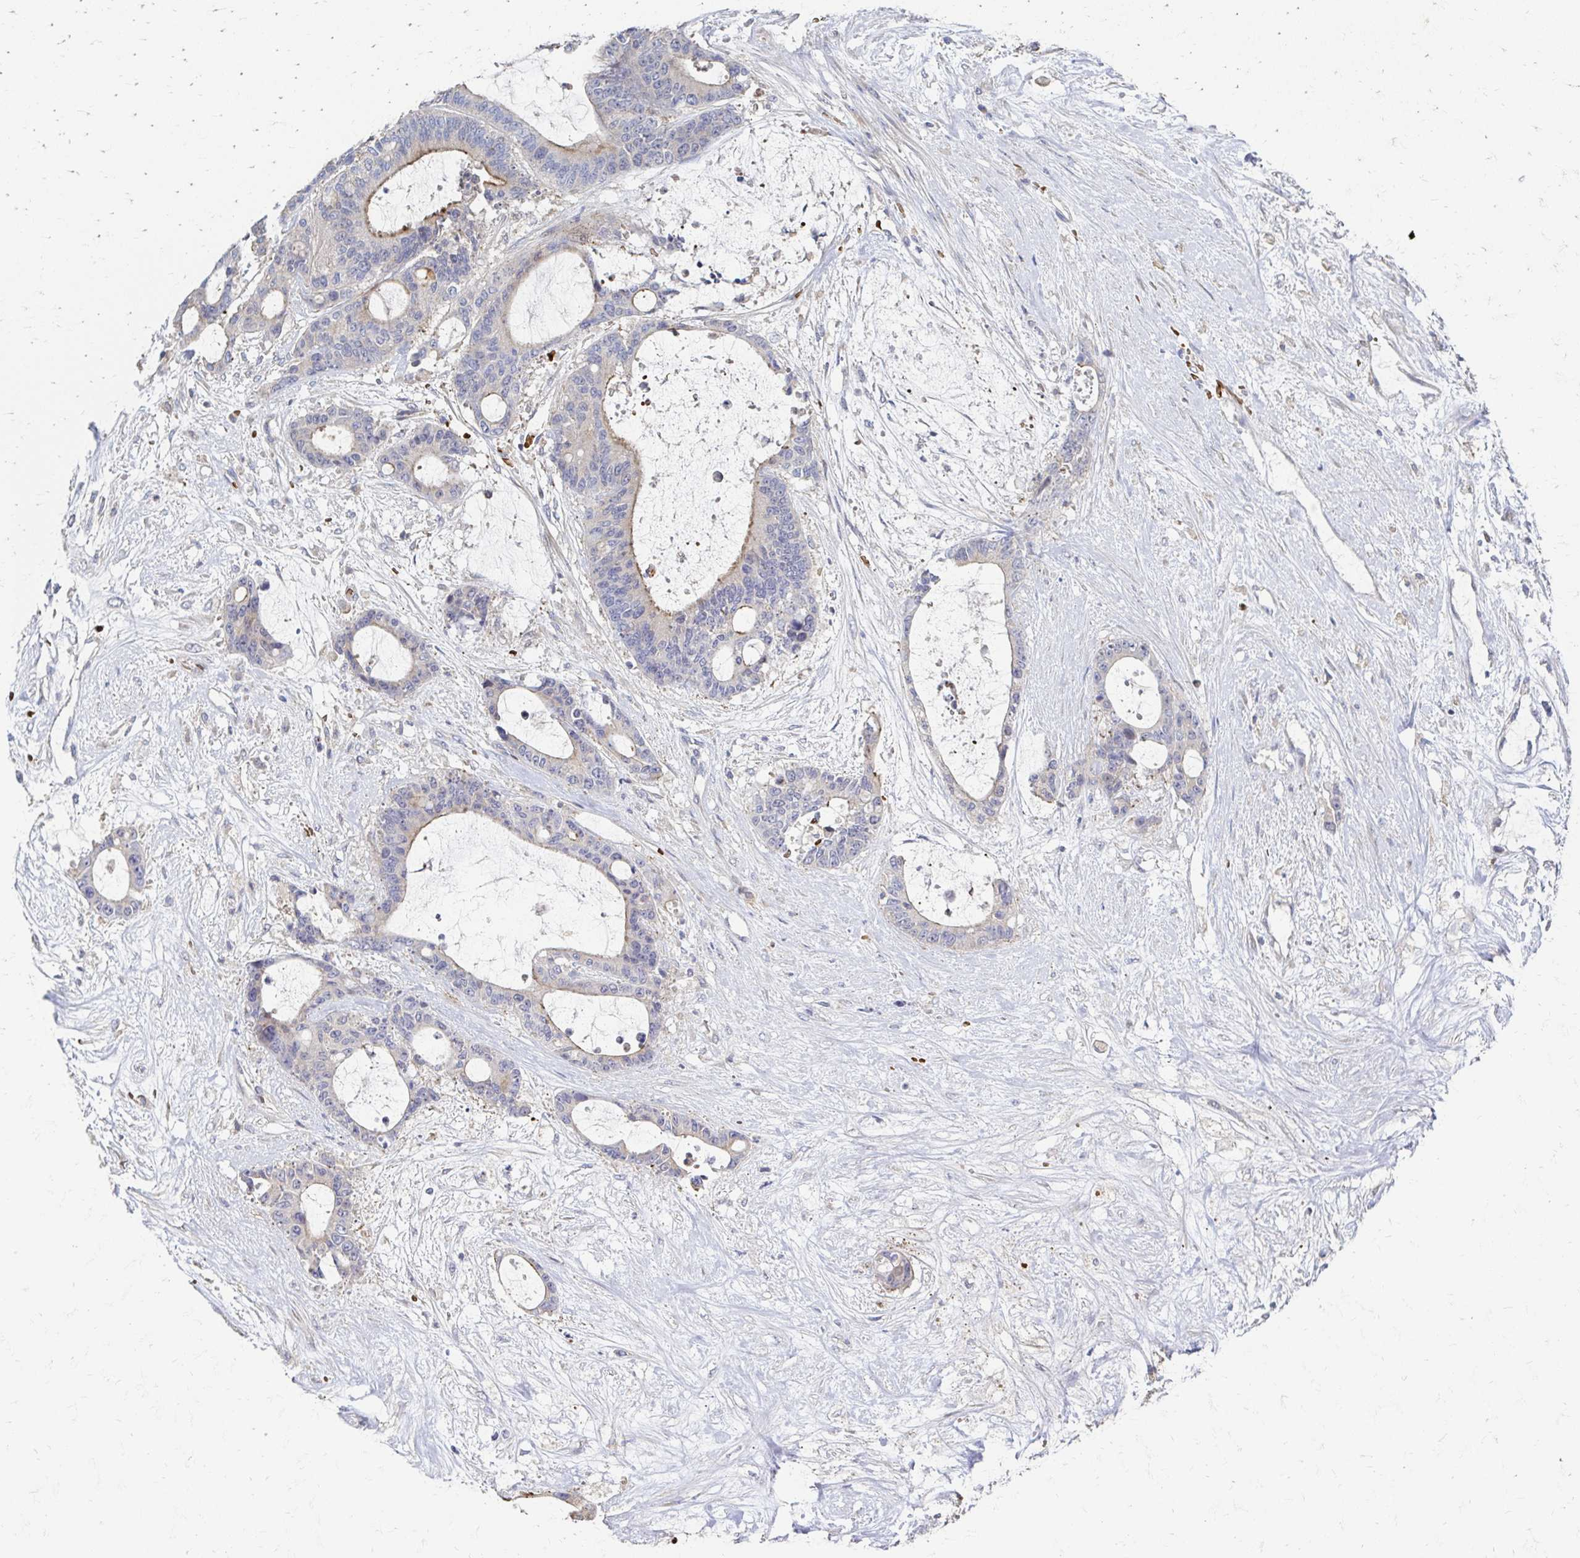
{"staining": {"intensity": "weak", "quantity": "<25%", "location": "cytoplasmic/membranous"}, "tissue": "liver cancer", "cell_type": "Tumor cells", "image_type": "cancer", "snomed": [{"axis": "morphology", "description": "Normal tissue, NOS"}, {"axis": "morphology", "description": "Cholangiocarcinoma"}, {"axis": "topography", "description": "Liver"}, {"axis": "topography", "description": "Peripheral nerve tissue"}], "caption": "Immunohistochemical staining of human liver cancer (cholangiocarcinoma) demonstrates no significant staining in tumor cells.", "gene": "SKA2", "patient": {"sex": "female", "age": 73}}